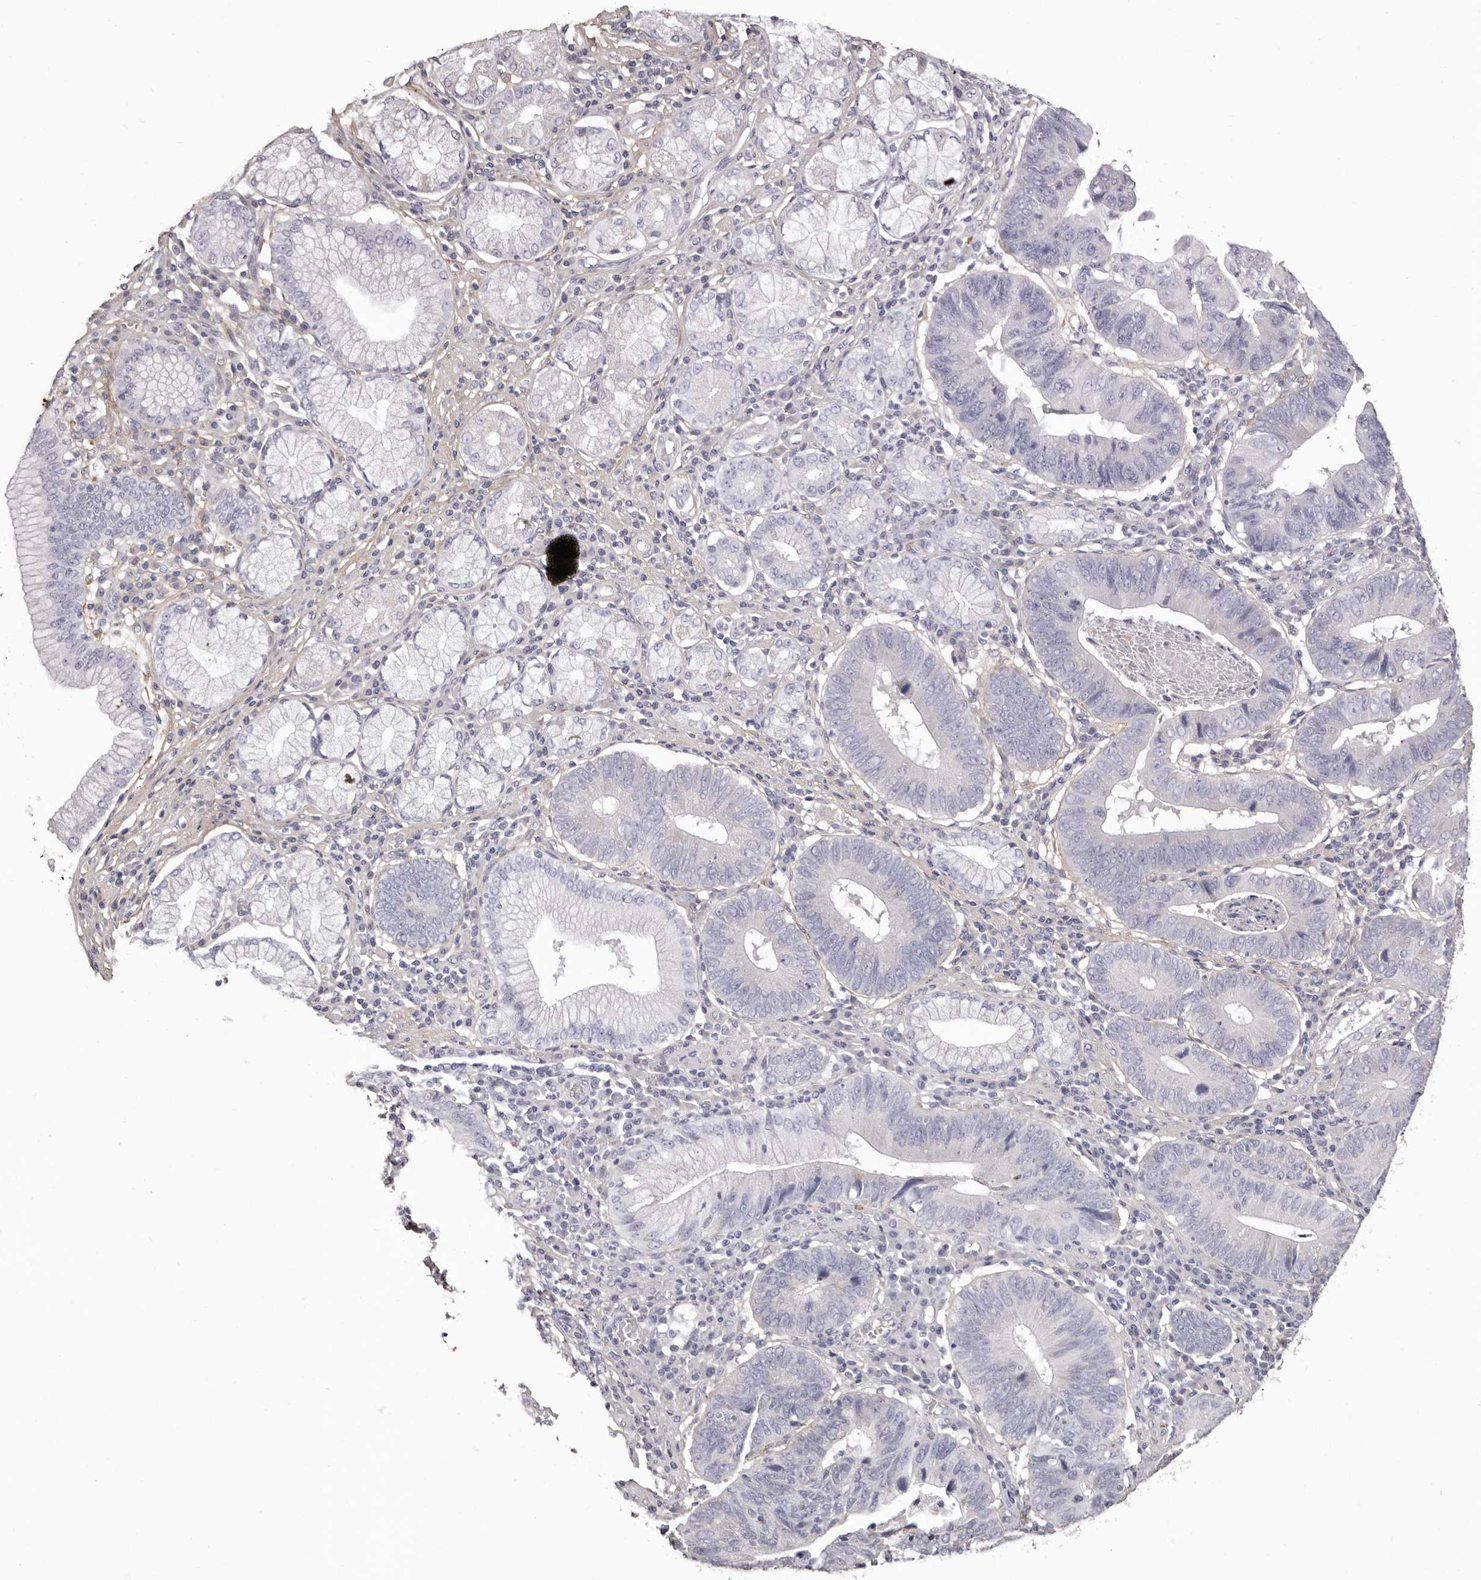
{"staining": {"intensity": "negative", "quantity": "none", "location": "none"}, "tissue": "stomach cancer", "cell_type": "Tumor cells", "image_type": "cancer", "snomed": [{"axis": "morphology", "description": "Adenocarcinoma, NOS"}, {"axis": "topography", "description": "Stomach"}], "caption": "Human stomach cancer stained for a protein using immunohistochemistry displays no staining in tumor cells.", "gene": "COL6A1", "patient": {"sex": "male", "age": 59}}